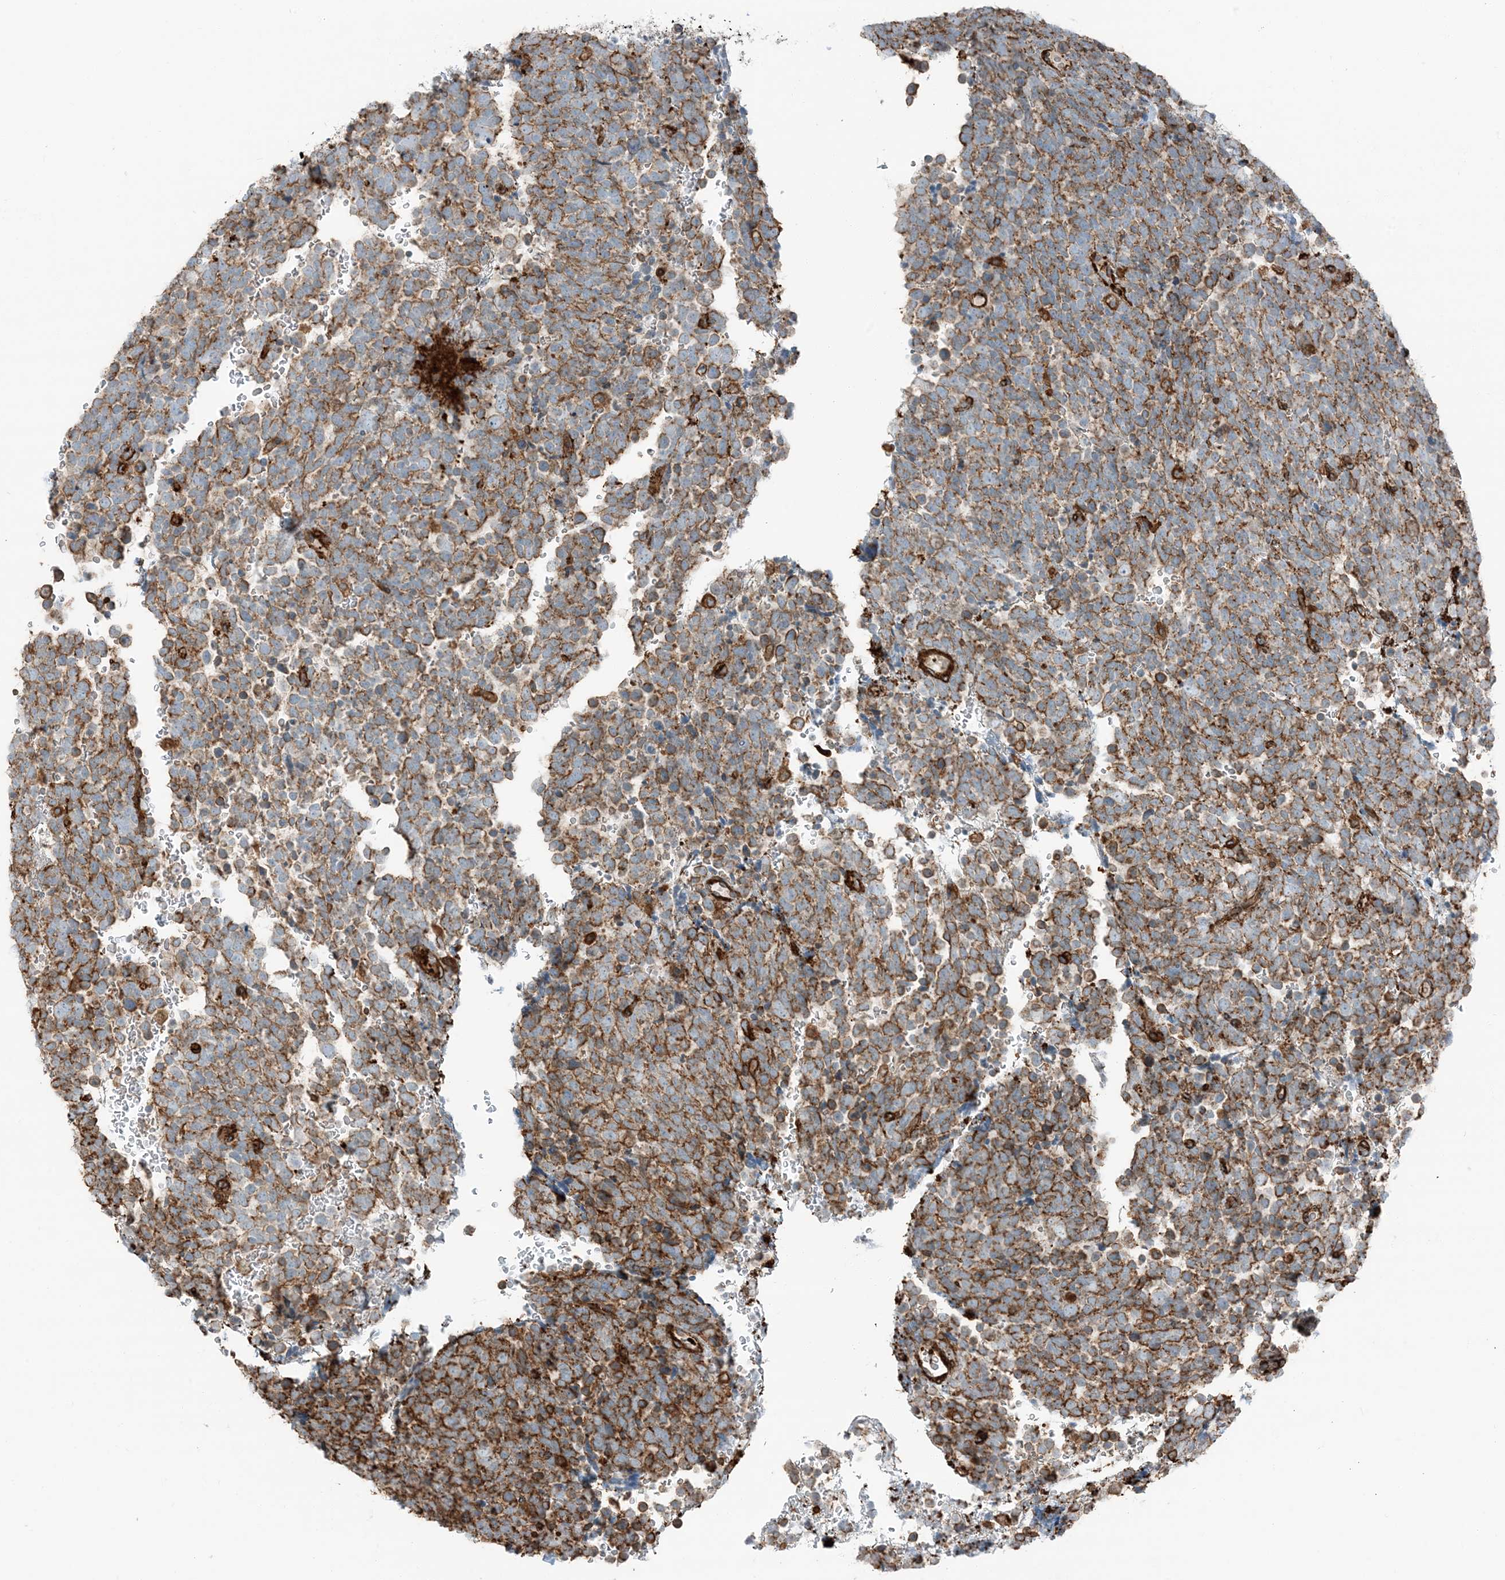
{"staining": {"intensity": "strong", "quantity": ">75%", "location": "cytoplasmic/membranous"}, "tissue": "urothelial cancer", "cell_type": "Tumor cells", "image_type": "cancer", "snomed": [{"axis": "morphology", "description": "Urothelial carcinoma, High grade"}, {"axis": "topography", "description": "Urinary bladder"}], "caption": "Urothelial cancer stained with immunohistochemistry (IHC) shows strong cytoplasmic/membranous expression in about >75% of tumor cells. The staining was performed using DAB (3,3'-diaminobenzidine) to visualize the protein expression in brown, while the nuclei were stained in blue with hematoxylin (Magnification: 20x).", "gene": "APOBEC3C", "patient": {"sex": "female", "age": 82}}